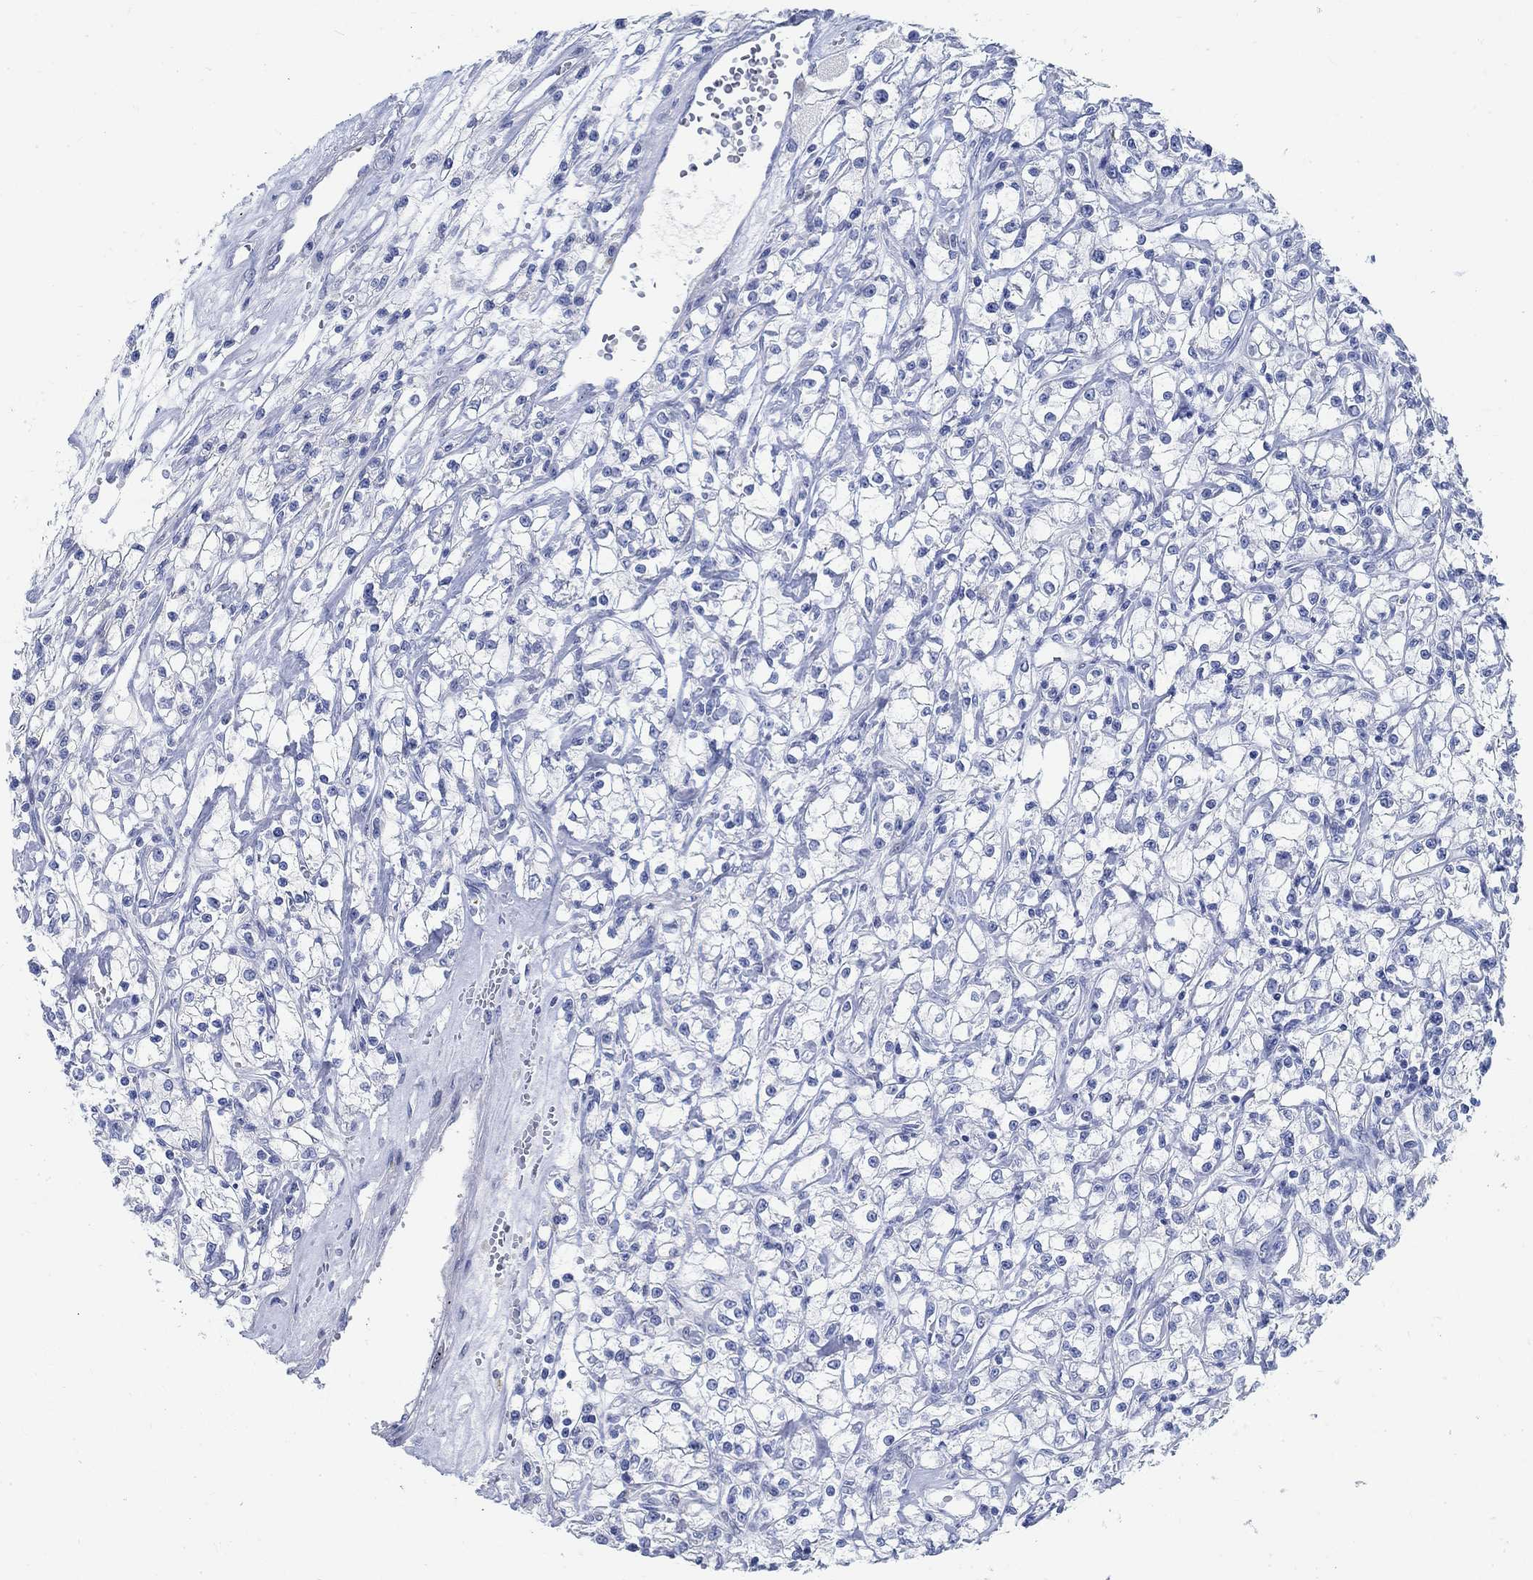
{"staining": {"intensity": "negative", "quantity": "none", "location": "none"}, "tissue": "renal cancer", "cell_type": "Tumor cells", "image_type": "cancer", "snomed": [{"axis": "morphology", "description": "Adenocarcinoma, NOS"}, {"axis": "topography", "description": "Kidney"}], "caption": "There is no significant staining in tumor cells of adenocarcinoma (renal).", "gene": "RBM20", "patient": {"sex": "female", "age": 59}}